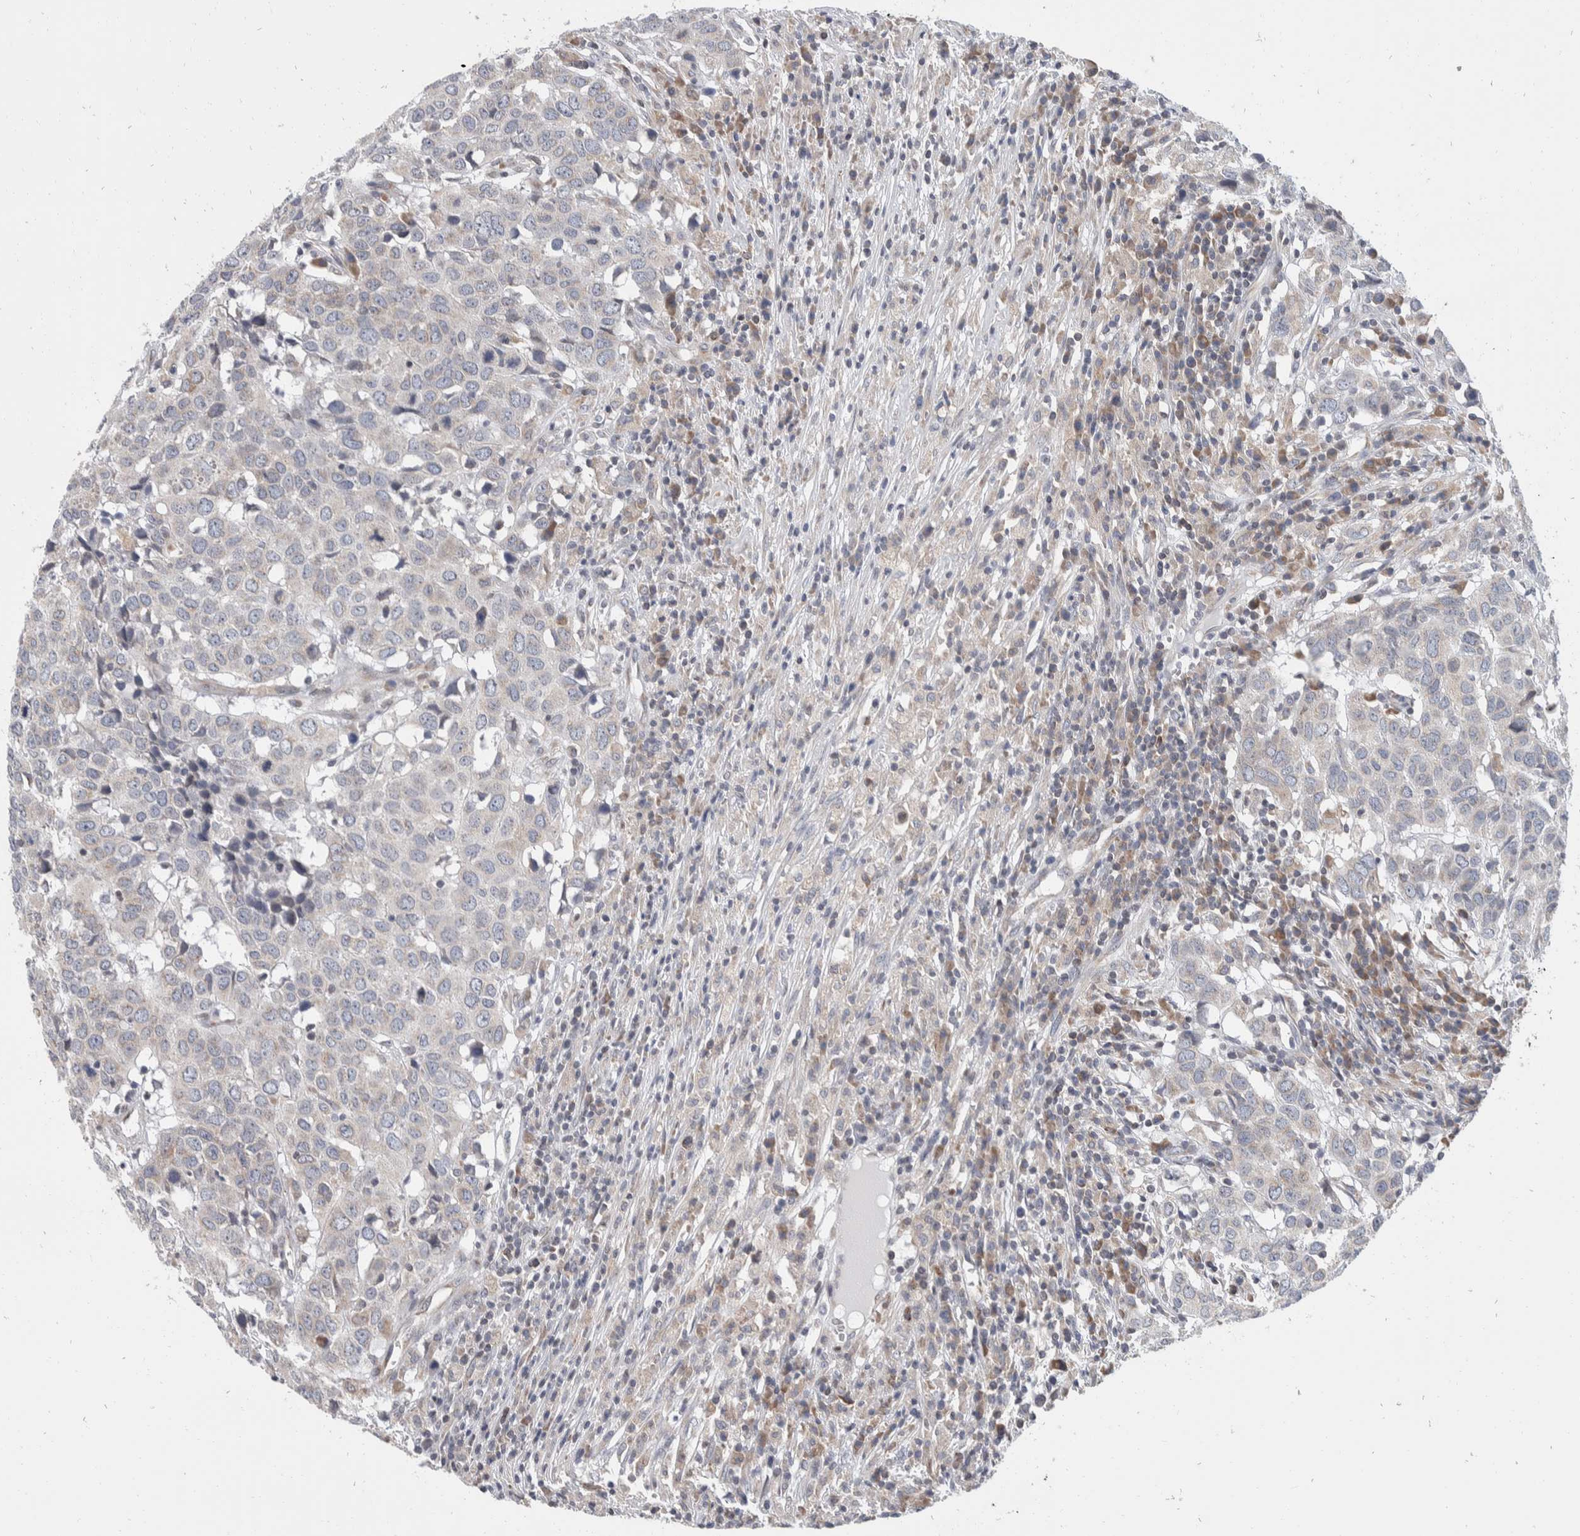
{"staining": {"intensity": "negative", "quantity": "none", "location": "none"}, "tissue": "head and neck cancer", "cell_type": "Tumor cells", "image_type": "cancer", "snomed": [{"axis": "morphology", "description": "Squamous cell carcinoma, NOS"}, {"axis": "topography", "description": "Head-Neck"}], "caption": "DAB (3,3'-diaminobenzidine) immunohistochemical staining of human head and neck cancer (squamous cell carcinoma) exhibits no significant expression in tumor cells.", "gene": "TMEM245", "patient": {"sex": "male", "age": 66}}